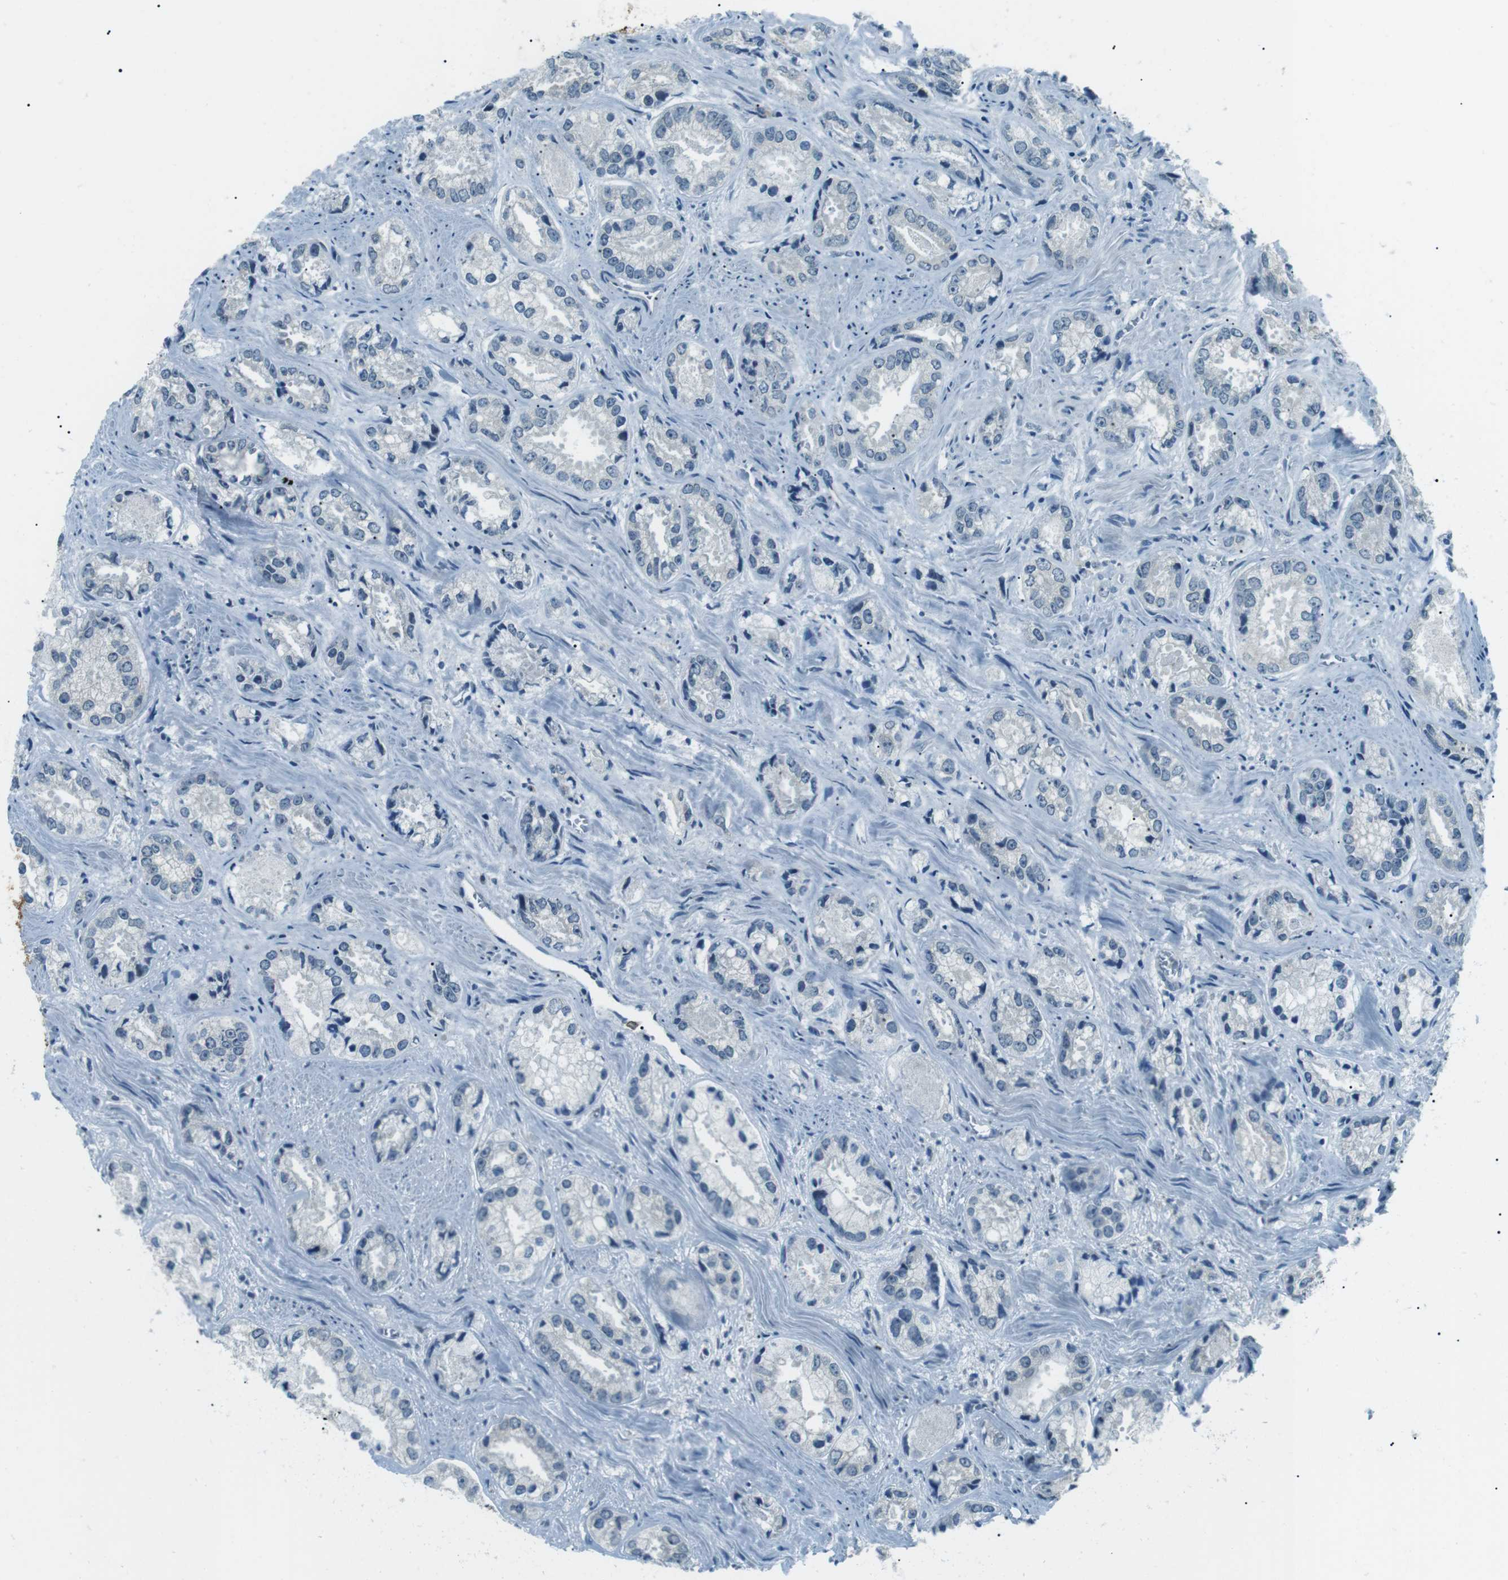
{"staining": {"intensity": "negative", "quantity": "none", "location": "none"}, "tissue": "prostate cancer", "cell_type": "Tumor cells", "image_type": "cancer", "snomed": [{"axis": "morphology", "description": "Adenocarcinoma, High grade"}, {"axis": "topography", "description": "Prostate"}], "caption": "Tumor cells show no significant protein expression in prostate cancer.", "gene": "SERPINB2", "patient": {"sex": "male", "age": 61}}